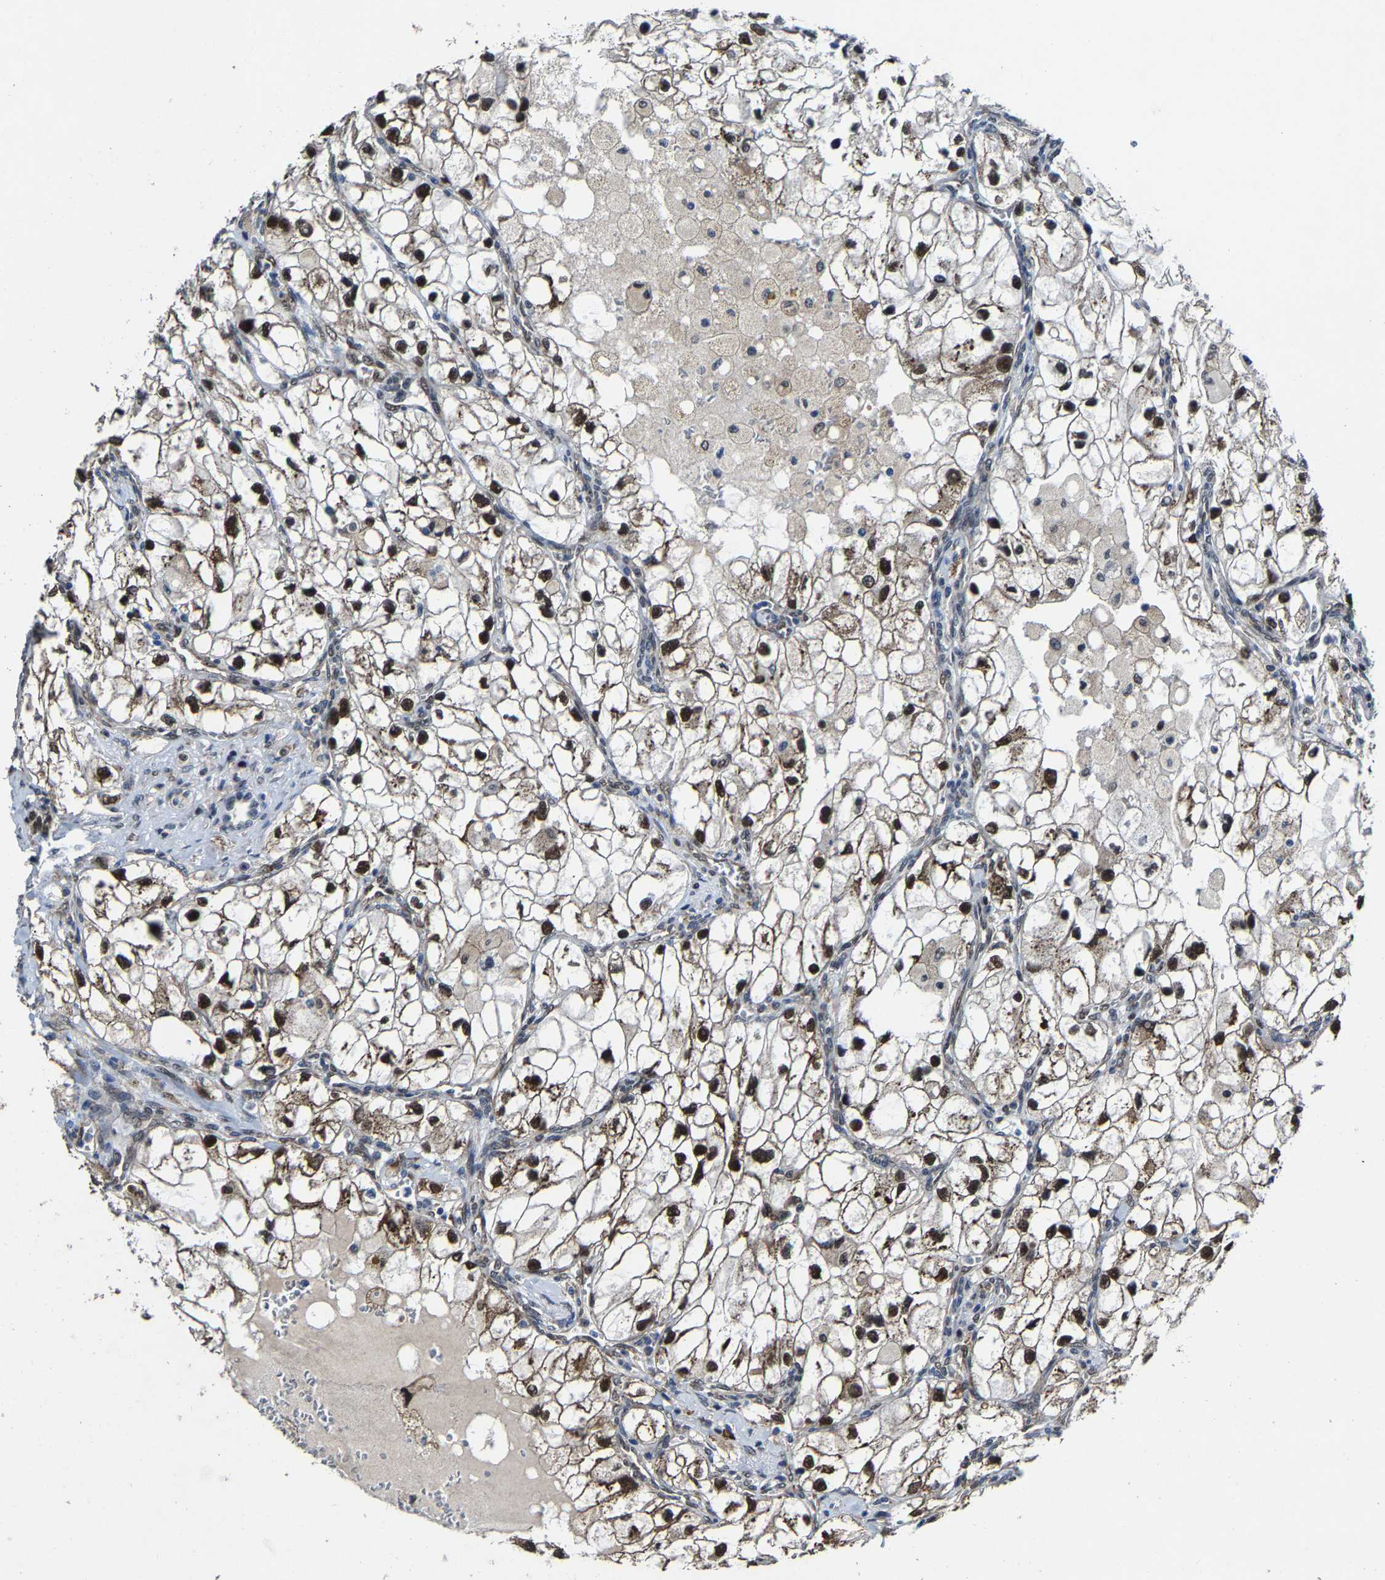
{"staining": {"intensity": "strong", "quantity": ">75%", "location": "cytoplasmic/membranous,nuclear"}, "tissue": "renal cancer", "cell_type": "Tumor cells", "image_type": "cancer", "snomed": [{"axis": "morphology", "description": "Adenocarcinoma, NOS"}, {"axis": "topography", "description": "Kidney"}], "caption": "An IHC photomicrograph of neoplastic tissue is shown. Protein staining in brown labels strong cytoplasmic/membranous and nuclear positivity in renal adenocarcinoma within tumor cells. (Brightfield microscopy of DAB IHC at high magnification).", "gene": "METTL1", "patient": {"sex": "female", "age": 70}}